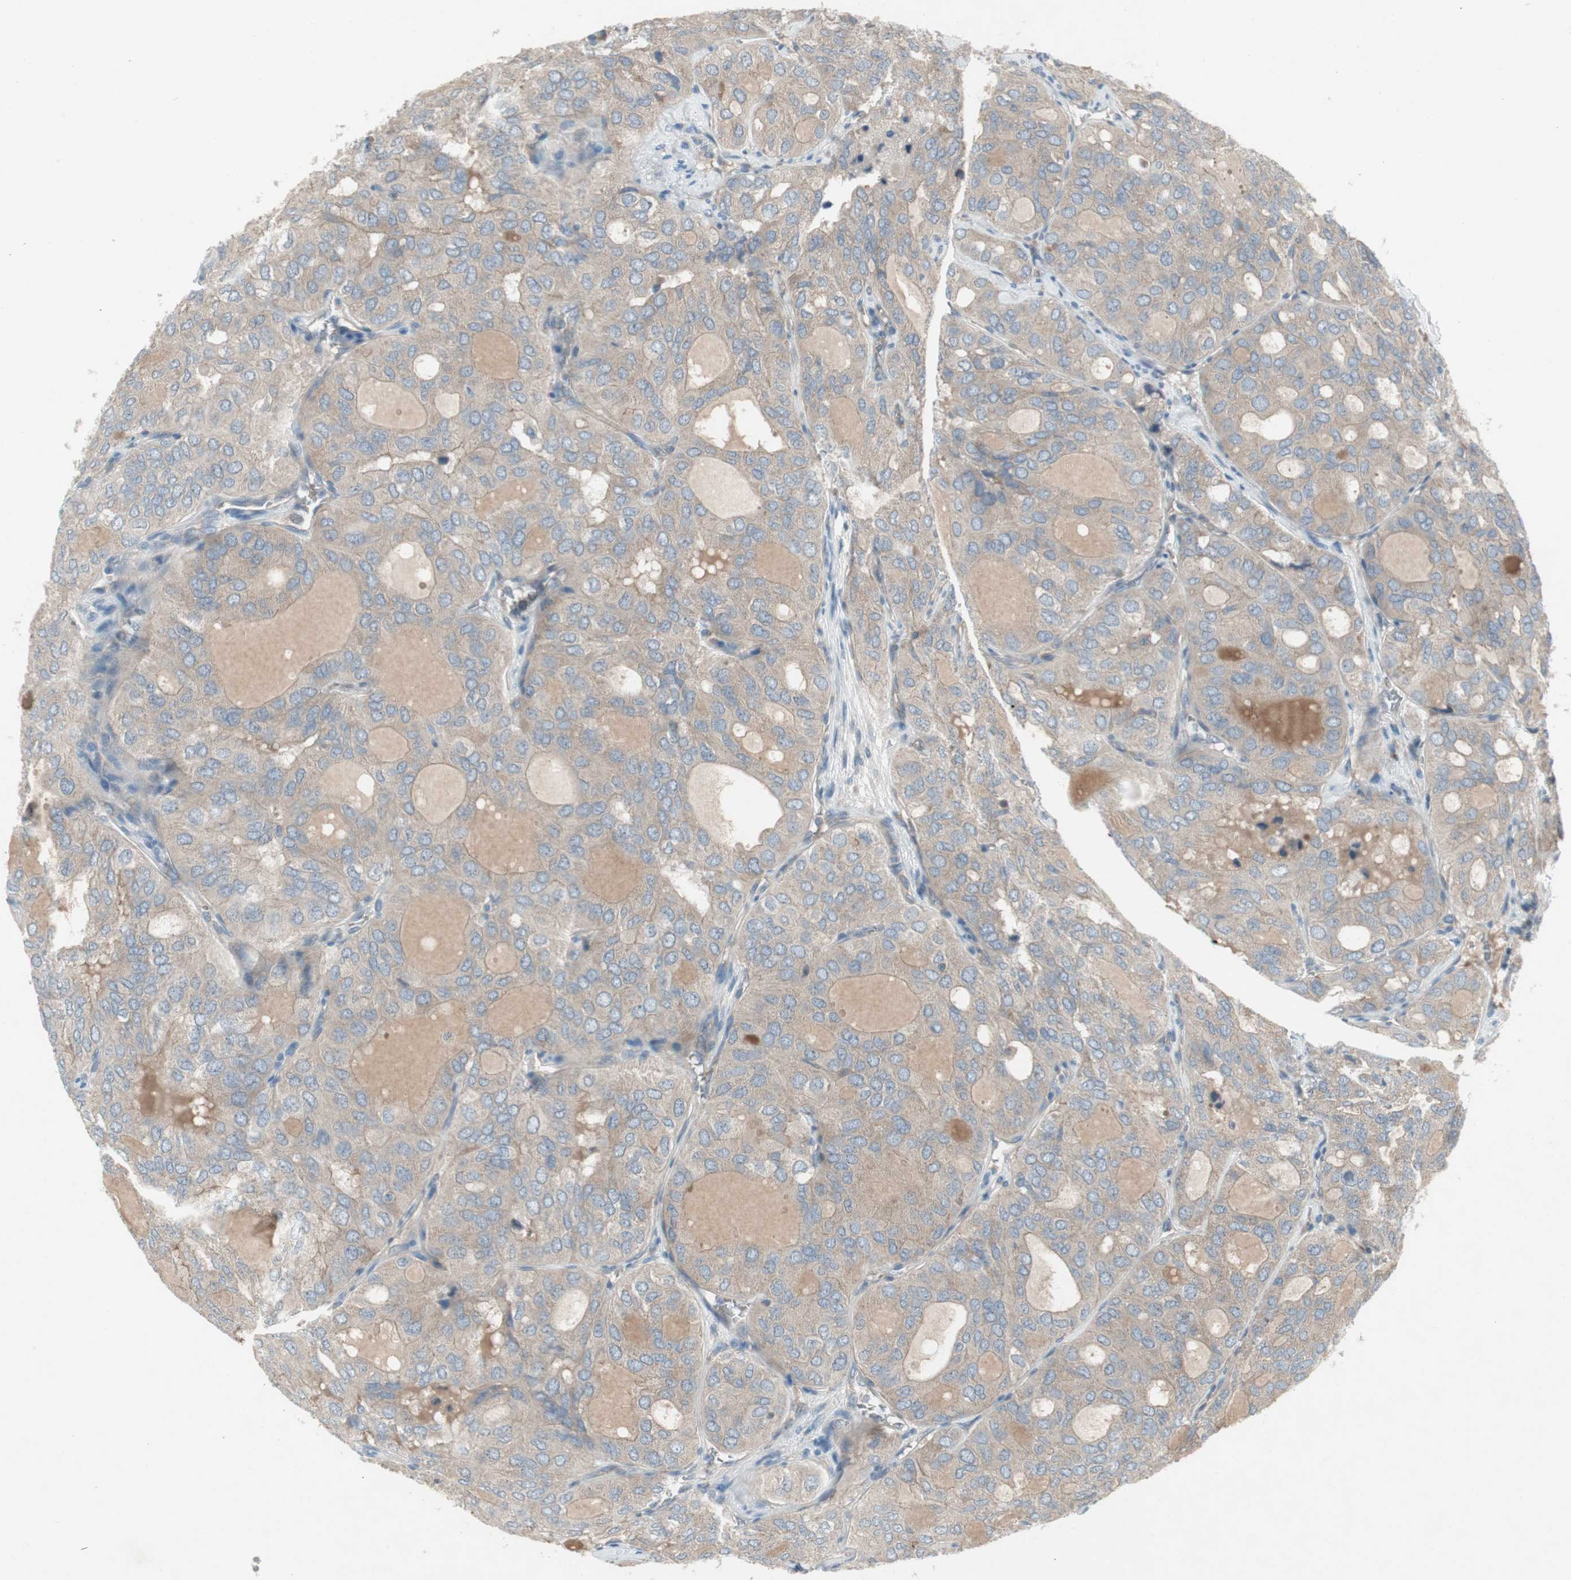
{"staining": {"intensity": "weak", "quantity": ">75%", "location": "cytoplasmic/membranous"}, "tissue": "thyroid cancer", "cell_type": "Tumor cells", "image_type": "cancer", "snomed": [{"axis": "morphology", "description": "Follicular adenoma carcinoma, NOS"}, {"axis": "topography", "description": "Thyroid gland"}], "caption": "This is a photomicrograph of immunohistochemistry staining of thyroid follicular adenoma carcinoma, which shows weak staining in the cytoplasmic/membranous of tumor cells.", "gene": "PANK2", "patient": {"sex": "male", "age": 75}}